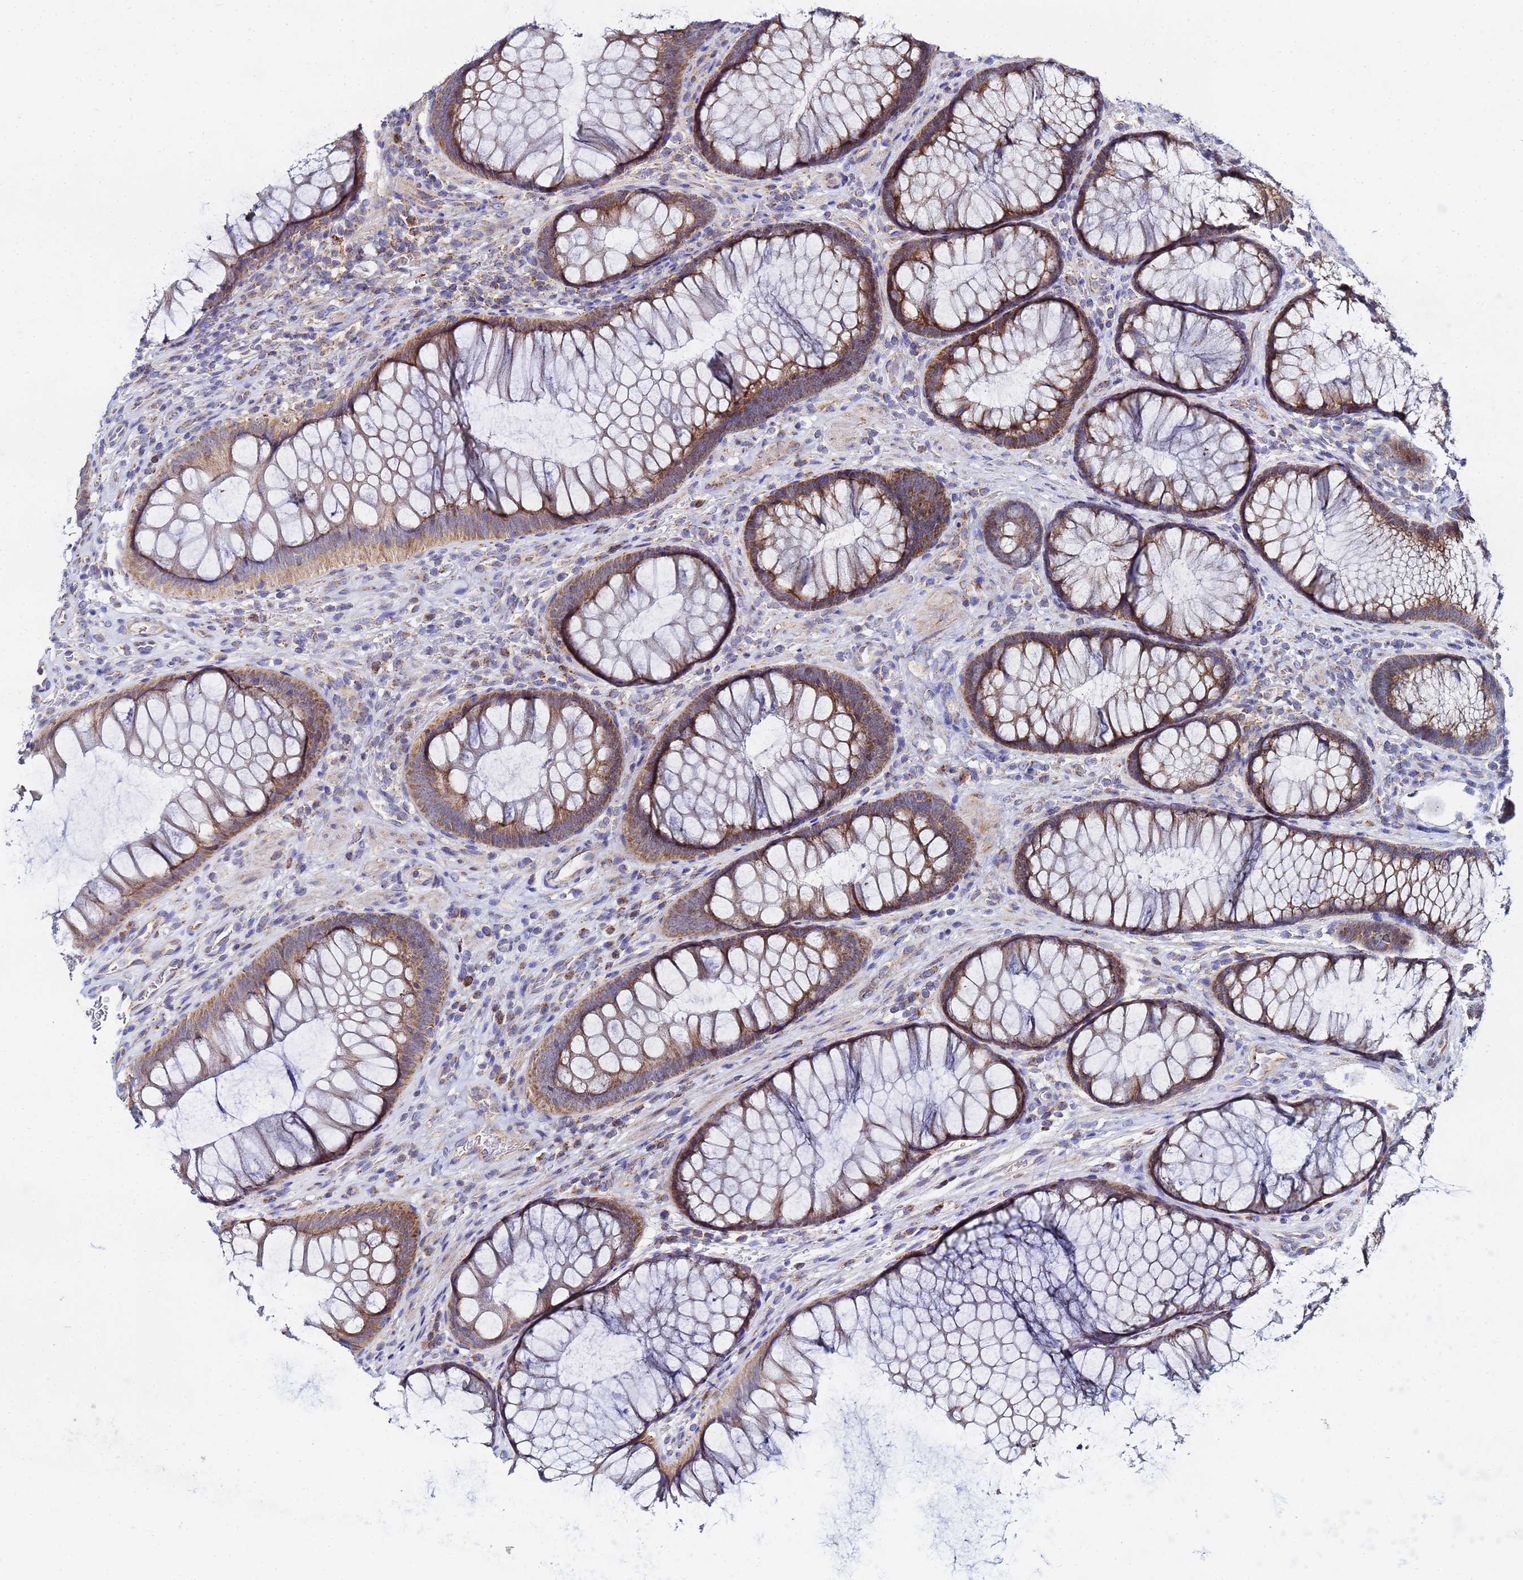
{"staining": {"intensity": "weak", "quantity": ">75%", "location": "cytoplasmic/membranous"}, "tissue": "colon", "cell_type": "Endothelial cells", "image_type": "normal", "snomed": [{"axis": "morphology", "description": "Normal tissue, NOS"}, {"axis": "topography", "description": "Colon"}], "caption": "Endothelial cells show weak cytoplasmic/membranous staining in about >75% of cells in unremarkable colon.", "gene": "FAHD2A", "patient": {"sex": "female", "age": 82}}